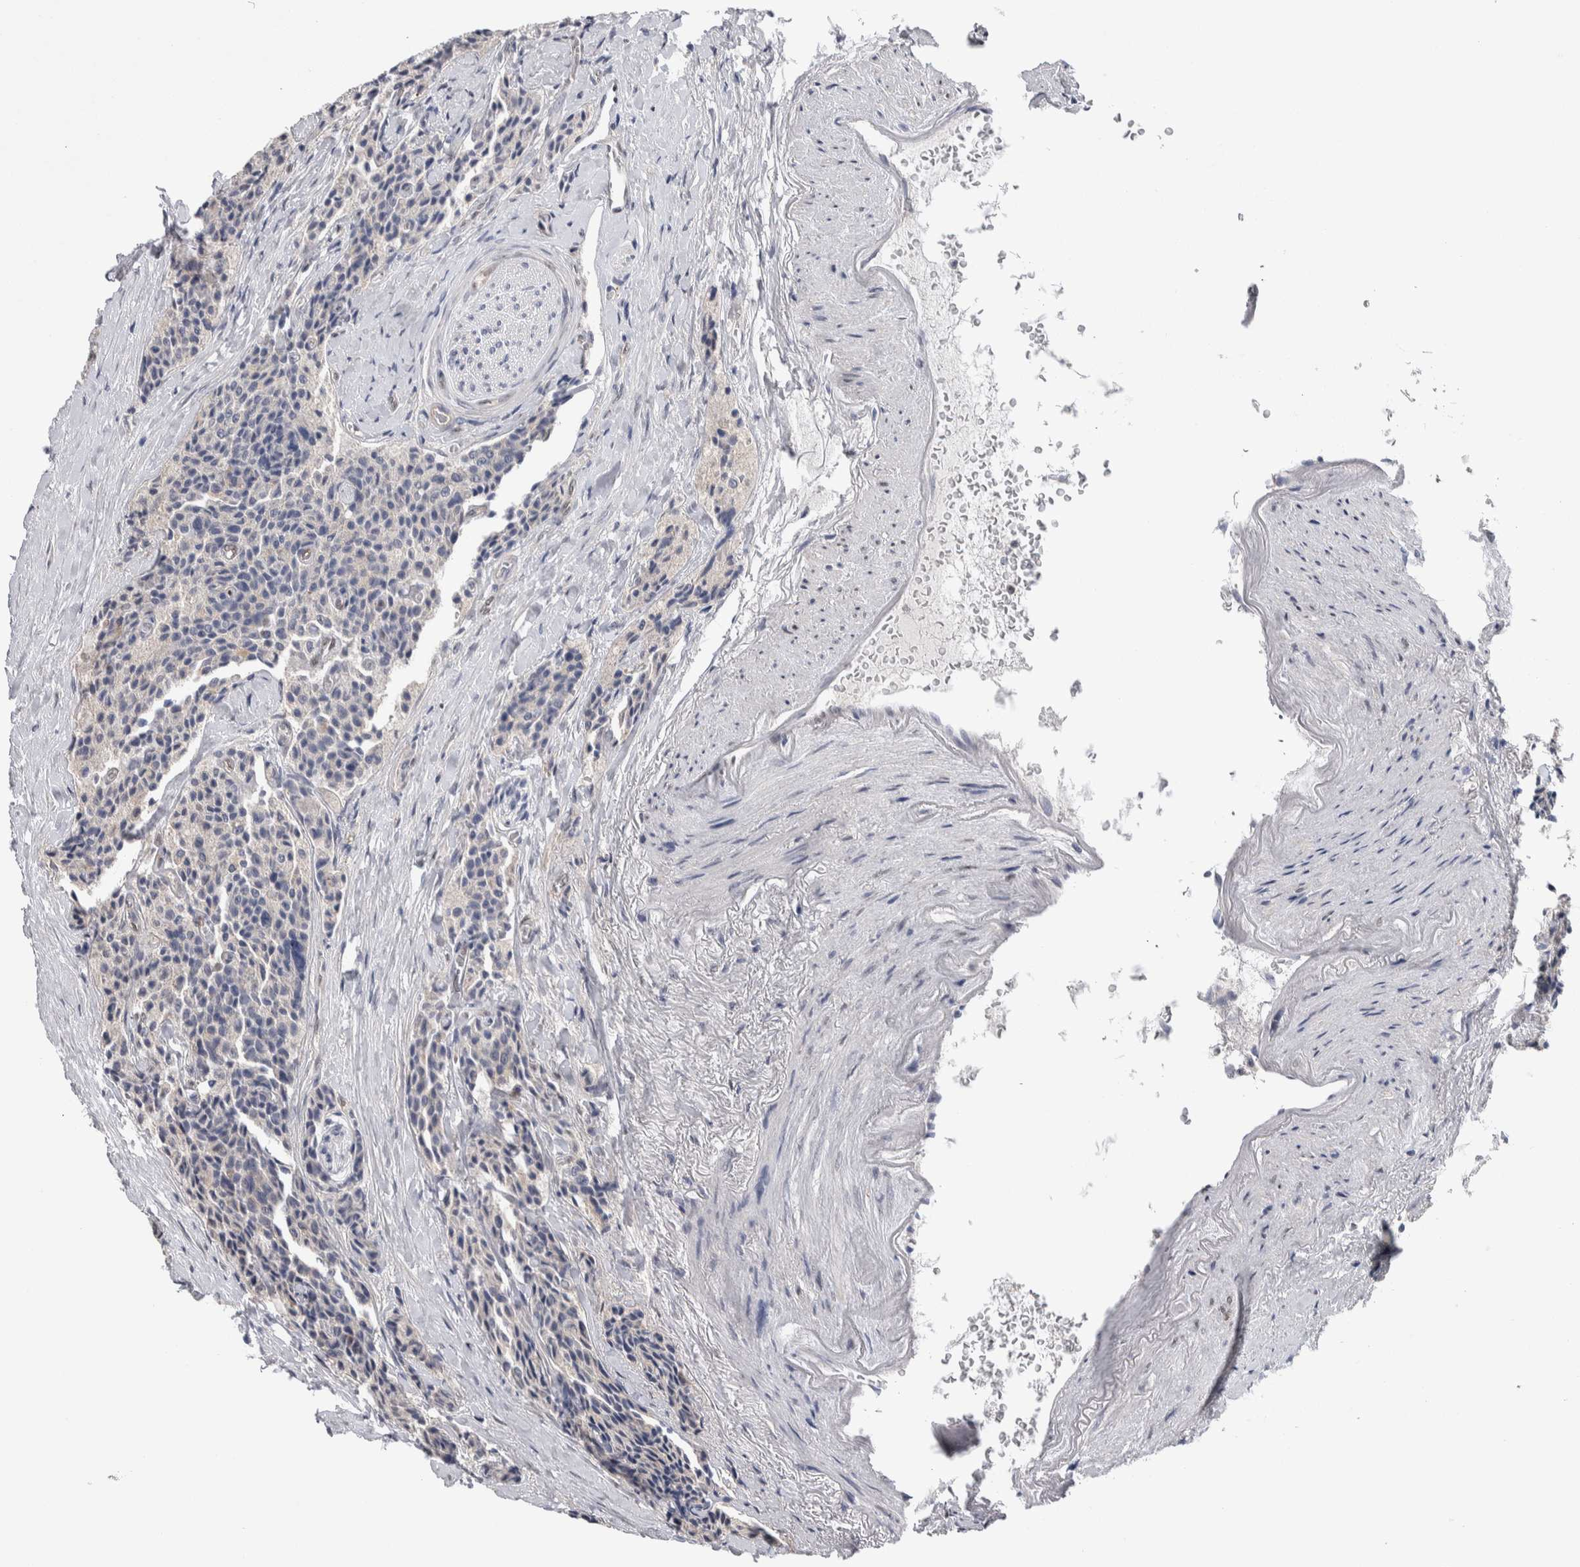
{"staining": {"intensity": "negative", "quantity": "none", "location": "none"}, "tissue": "carcinoid", "cell_type": "Tumor cells", "image_type": "cancer", "snomed": [{"axis": "morphology", "description": "Carcinoid, malignant, NOS"}, {"axis": "topography", "description": "Colon"}], "caption": "A photomicrograph of carcinoid stained for a protein reveals no brown staining in tumor cells.", "gene": "TAX1BP1", "patient": {"sex": "female", "age": 61}}